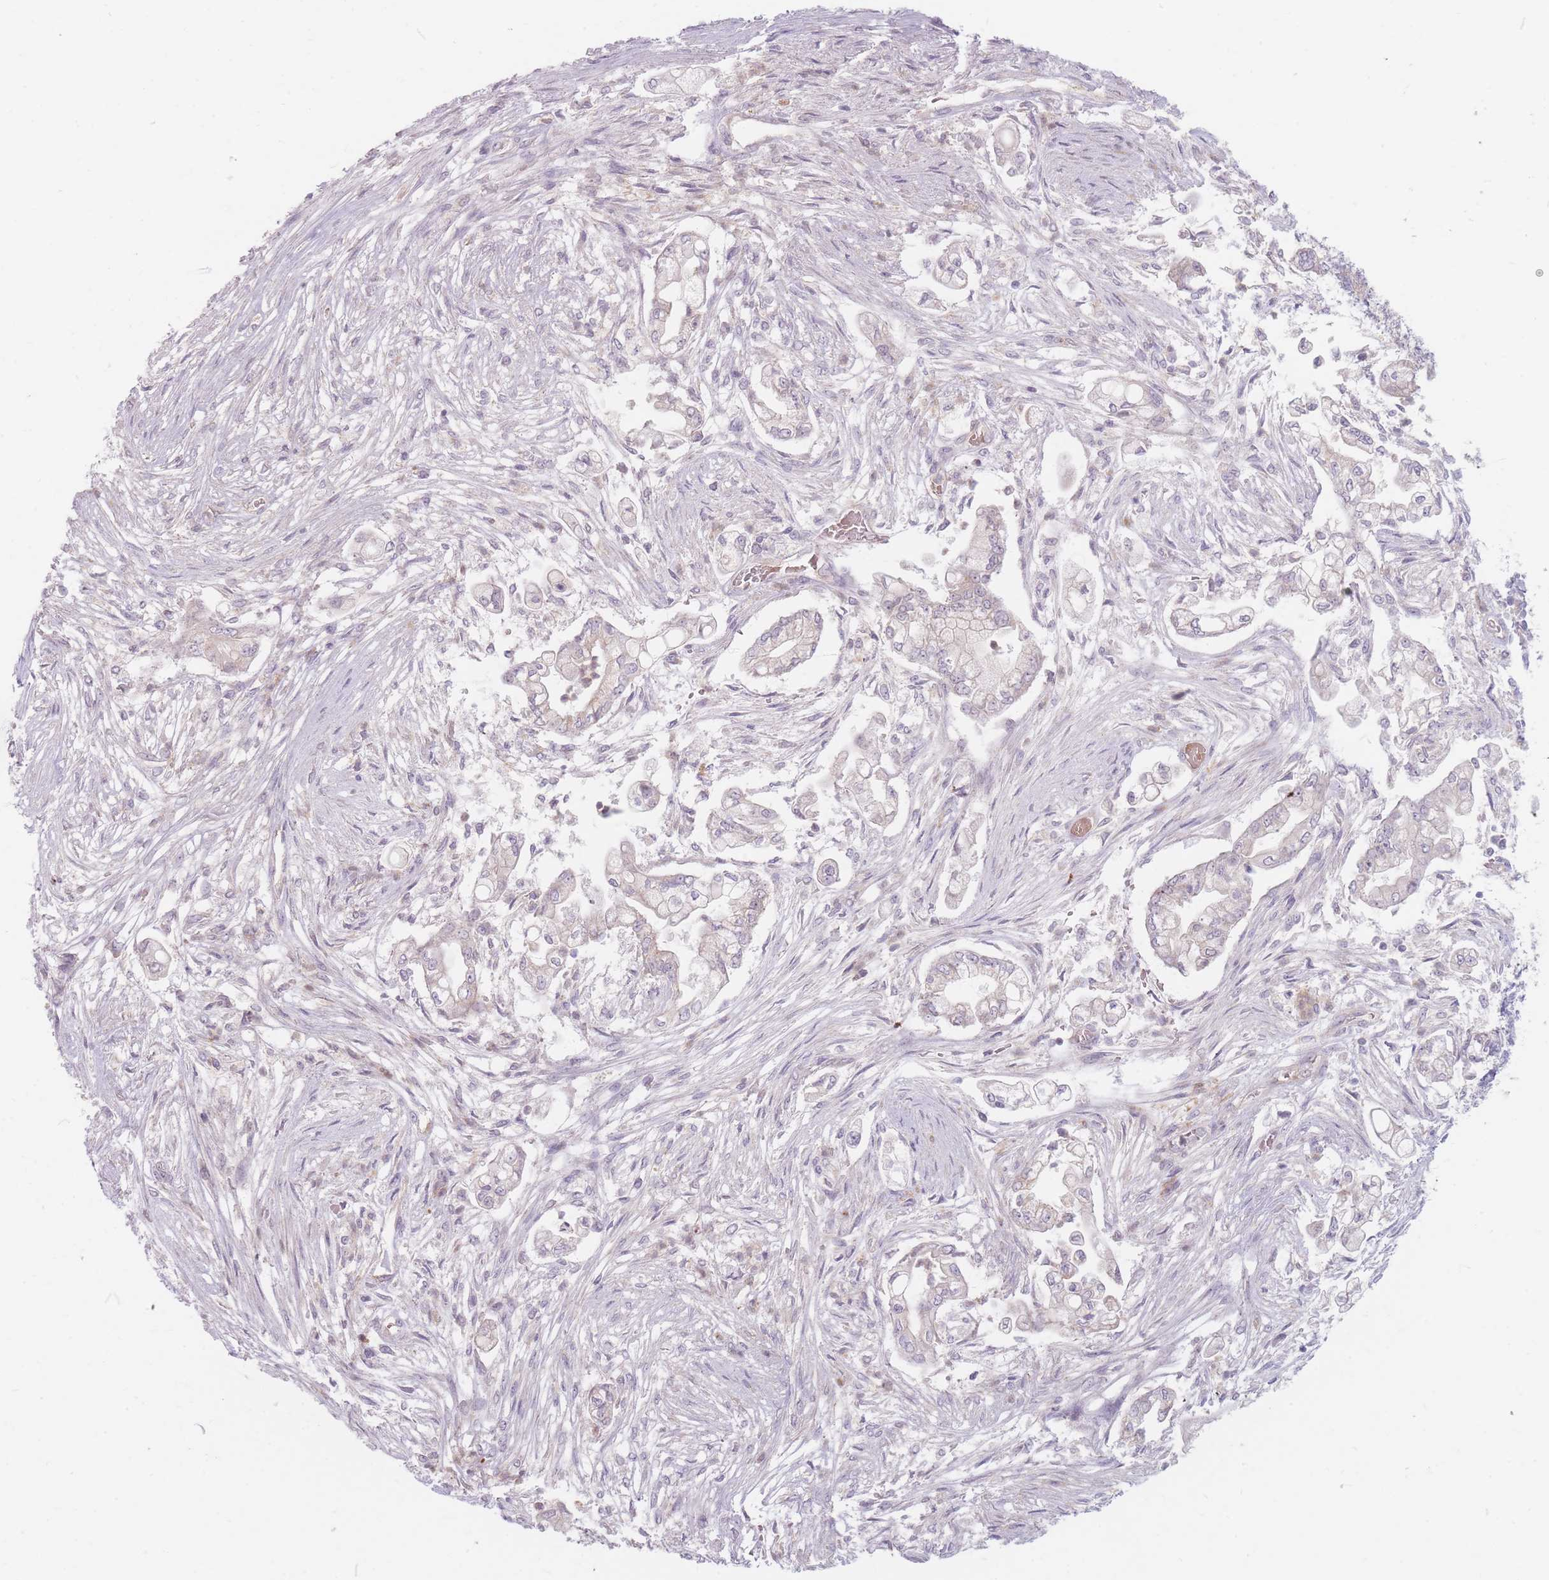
{"staining": {"intensity": "negative", "quantity": "none", "location": "none"}, "tissue": "pancreatic cancer", "cell_type": "Tumor cells", "image_type": "cancer", "snomed": [{"axis": "morphology", "description": "Adenocarcinoma, NOS"}, {"axis": "topography", "description": "Pancreas"}], "caption": "Tumor cells show no significant protein staining in pancreatic cancer.", "gene": "CHCHD7", "patient": {"sex": "female", "age": 69}}